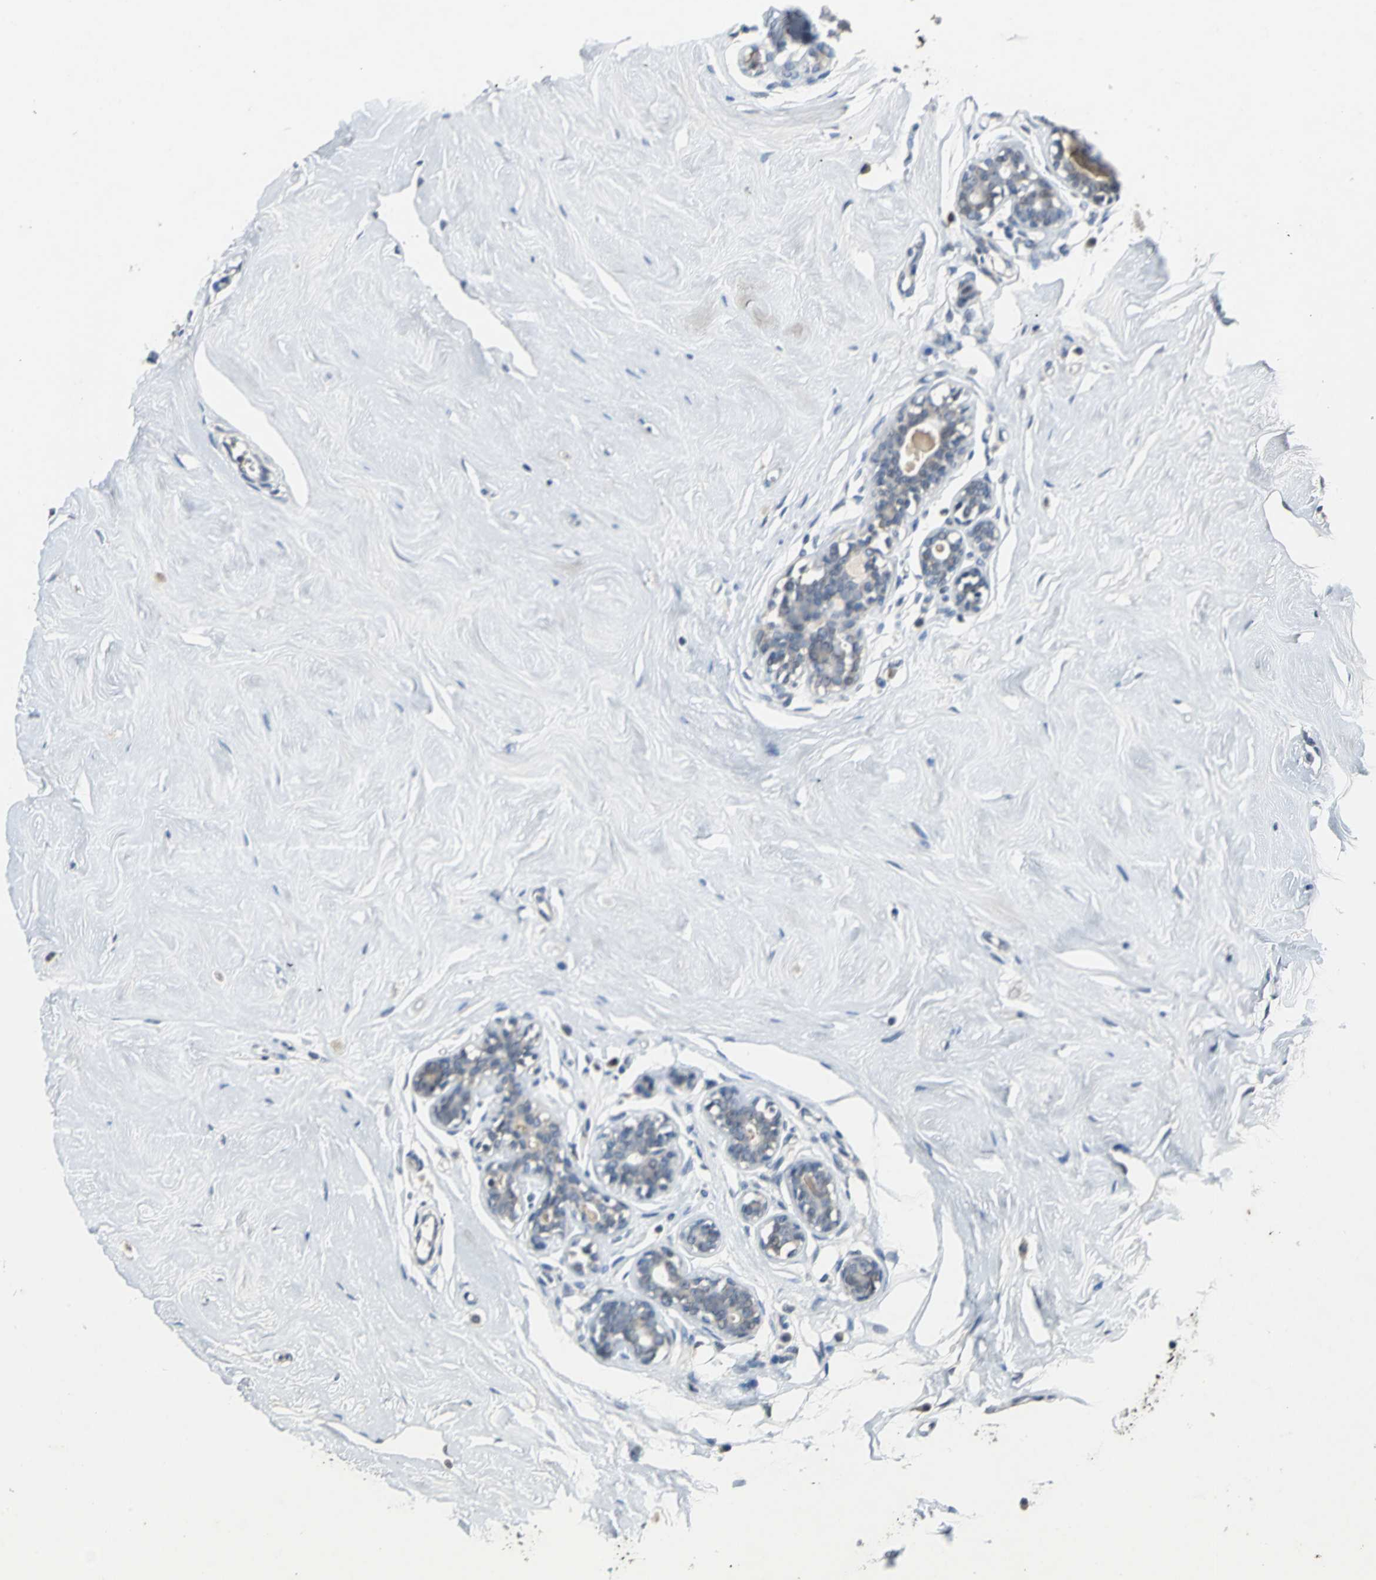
{"staining": {"intensity": "negative", "quantity": "none", "location": "none"}, "tissue": "breast", "cell_type": "Adipocytes", "image_type": "normal", "snomed": [{"axis": "morphology", "description": "Normal tissue, NOS"}, {"axis": "topography", "description": "Breast"}], "caption": "Protein analysis of normal breast exhibits no significant staining in adipocytes.", "gene": "JADE3", "patient": {"sex": "female", "age": 23}}